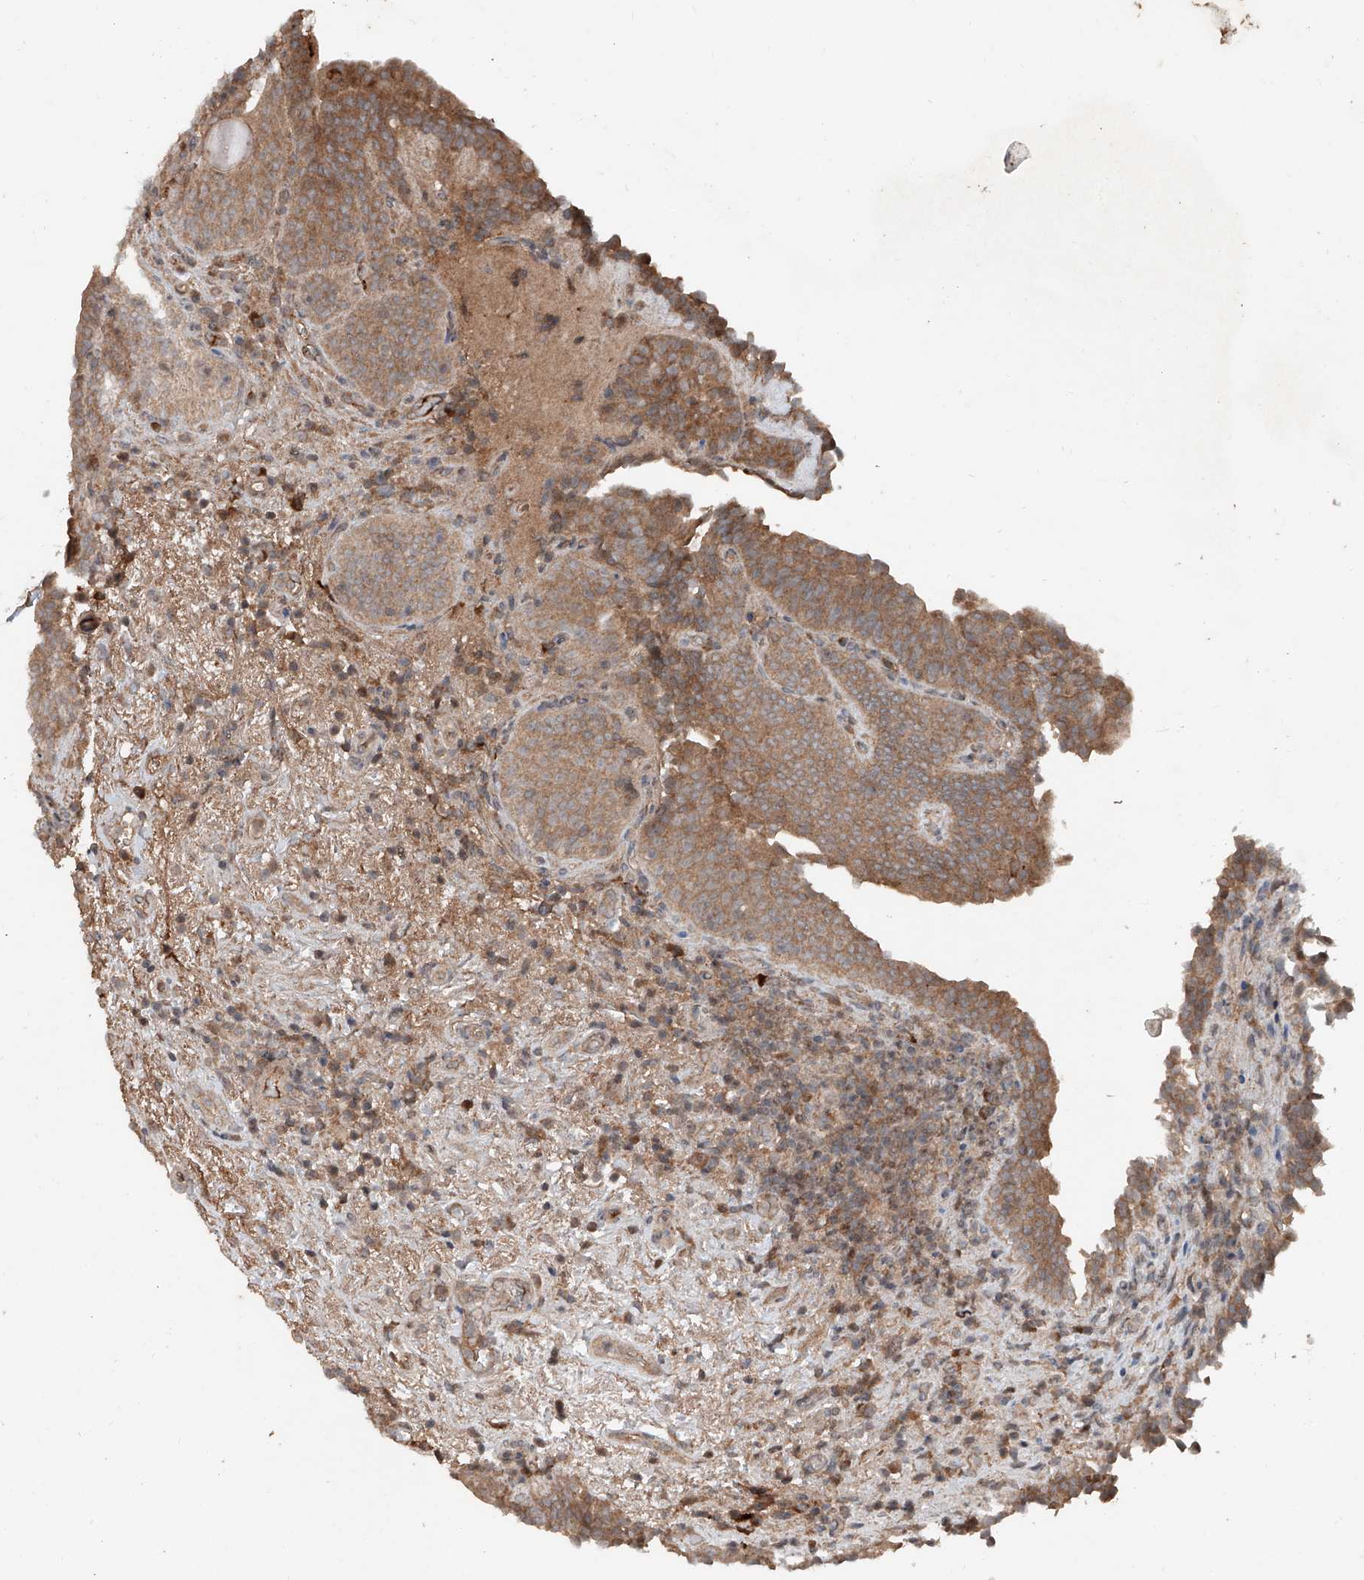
{"staining": {"intensity": "moderate", "quantity": ">75%", "location": "cytoplasmic/membranous"}, "tissue": "urinary bladder", "cell_type": "Urothelial cells", "image_type": "normal", "snomed": [{"axis": "morphology", "description": "Normal tissue, NOS"}, {"axis": "topography", "description": "Urinary bladder"}], "caption": "Normal urinary bladder exhibits moderate cytoplasmic/membranous staining in about >75% of urothelial cells, visualized by immunohistochemistry. The protein is shown in brown color, while the nuclei are stained blue.", "gene": "ADAM23", "patient": {"sex": "male", "age": 83}}